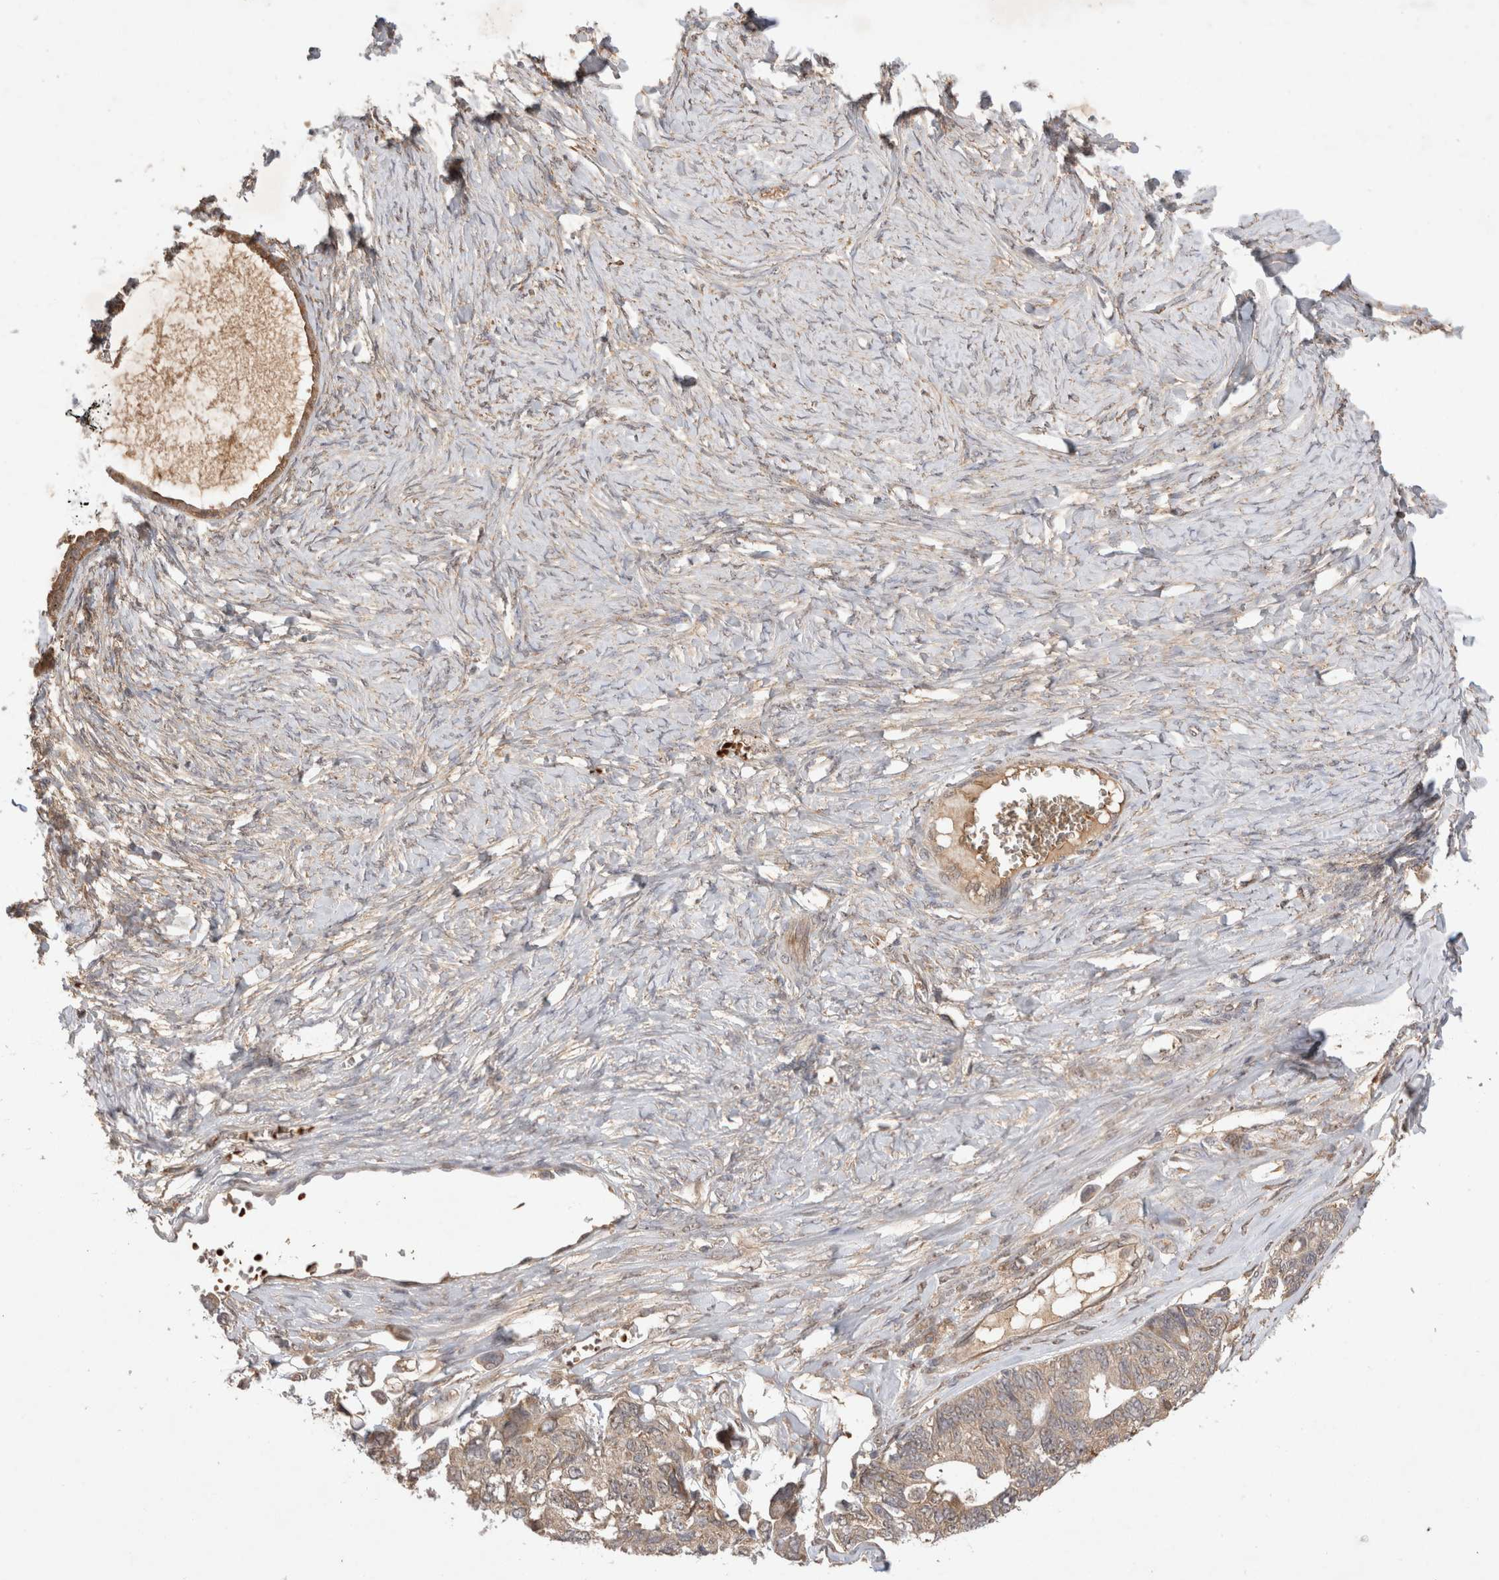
{"staining": {"intensity": "weak", "quantity": "<25%", "location": "cytoplasmic/membranous"}, "tissue": "ovarian cancer", "cell_type": "Tumor cells", "image_type": "cancer", "snomed": [{"axis": "morphology", "description": "Cystadenocarcinoma, serous, NOS"}, {"axis": "topography", "description": "Ovary"}], "caption": "Ovarian serous cystadenocarcinoma stained for a protein using IHC reveals no expression tumor cells.", "gene": "FAM221A", "patient": {"sex": "female", "age": 79}}